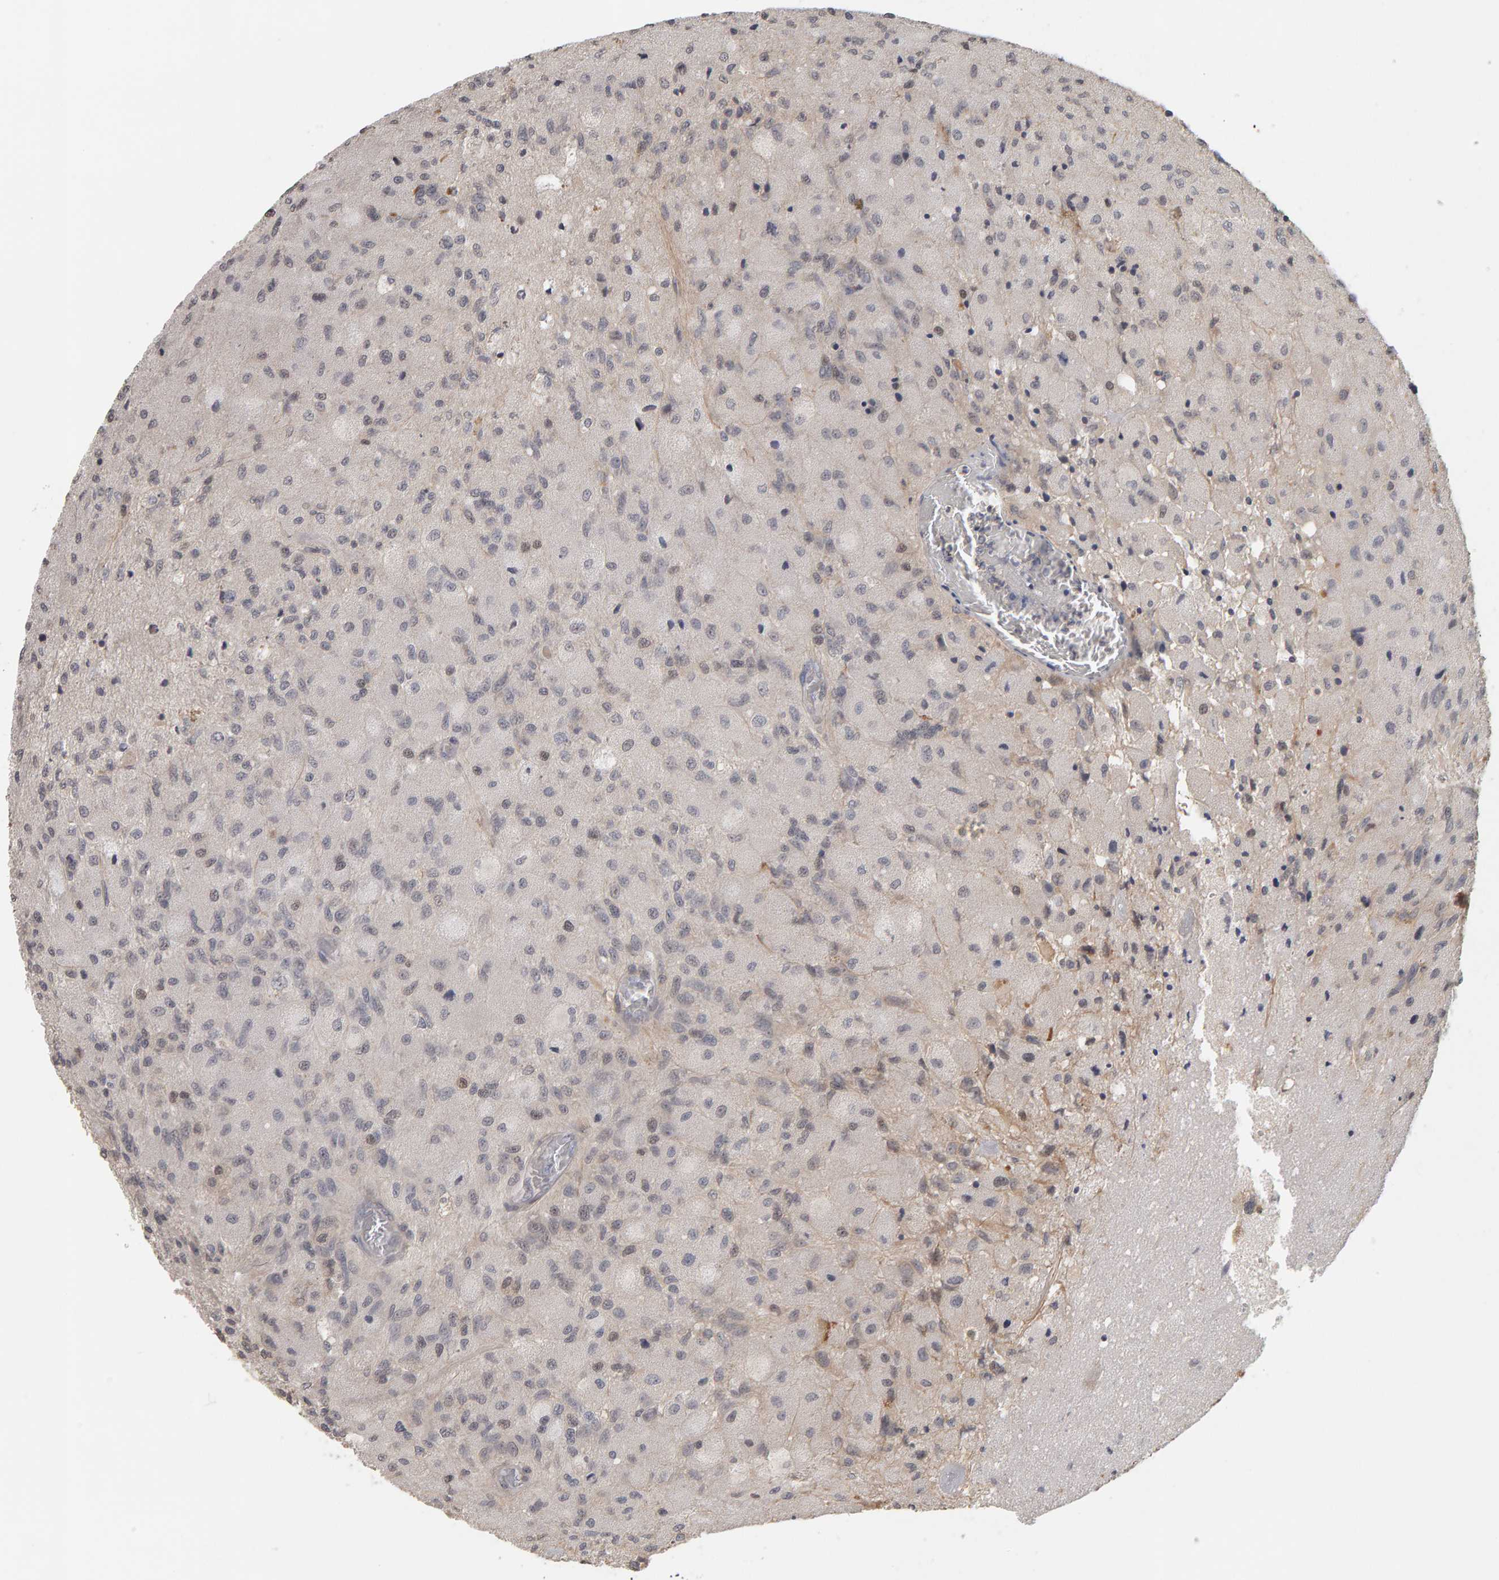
{"staining": {"intensity": "negative", "quantity": "none", "location": "none"}, "tissue": "glioma", "cell_type": "Tumor cells", "image_type": "cancer", "snomed": [{"axis": "morphology", "description": "Normal tissue, NOS"}, {"axis": "morphology", "description": "Glioma, malignant, High grade"}, {"axis": "topography", "description": "Cerebral cortex"}], "caption": "This is a photomicrograph of IHC staining of malignant glioma (high-grade), which shows no positivity in tumor cells.", "gene": "TEFM", "patient": {"sex": "male", "age": 77}}